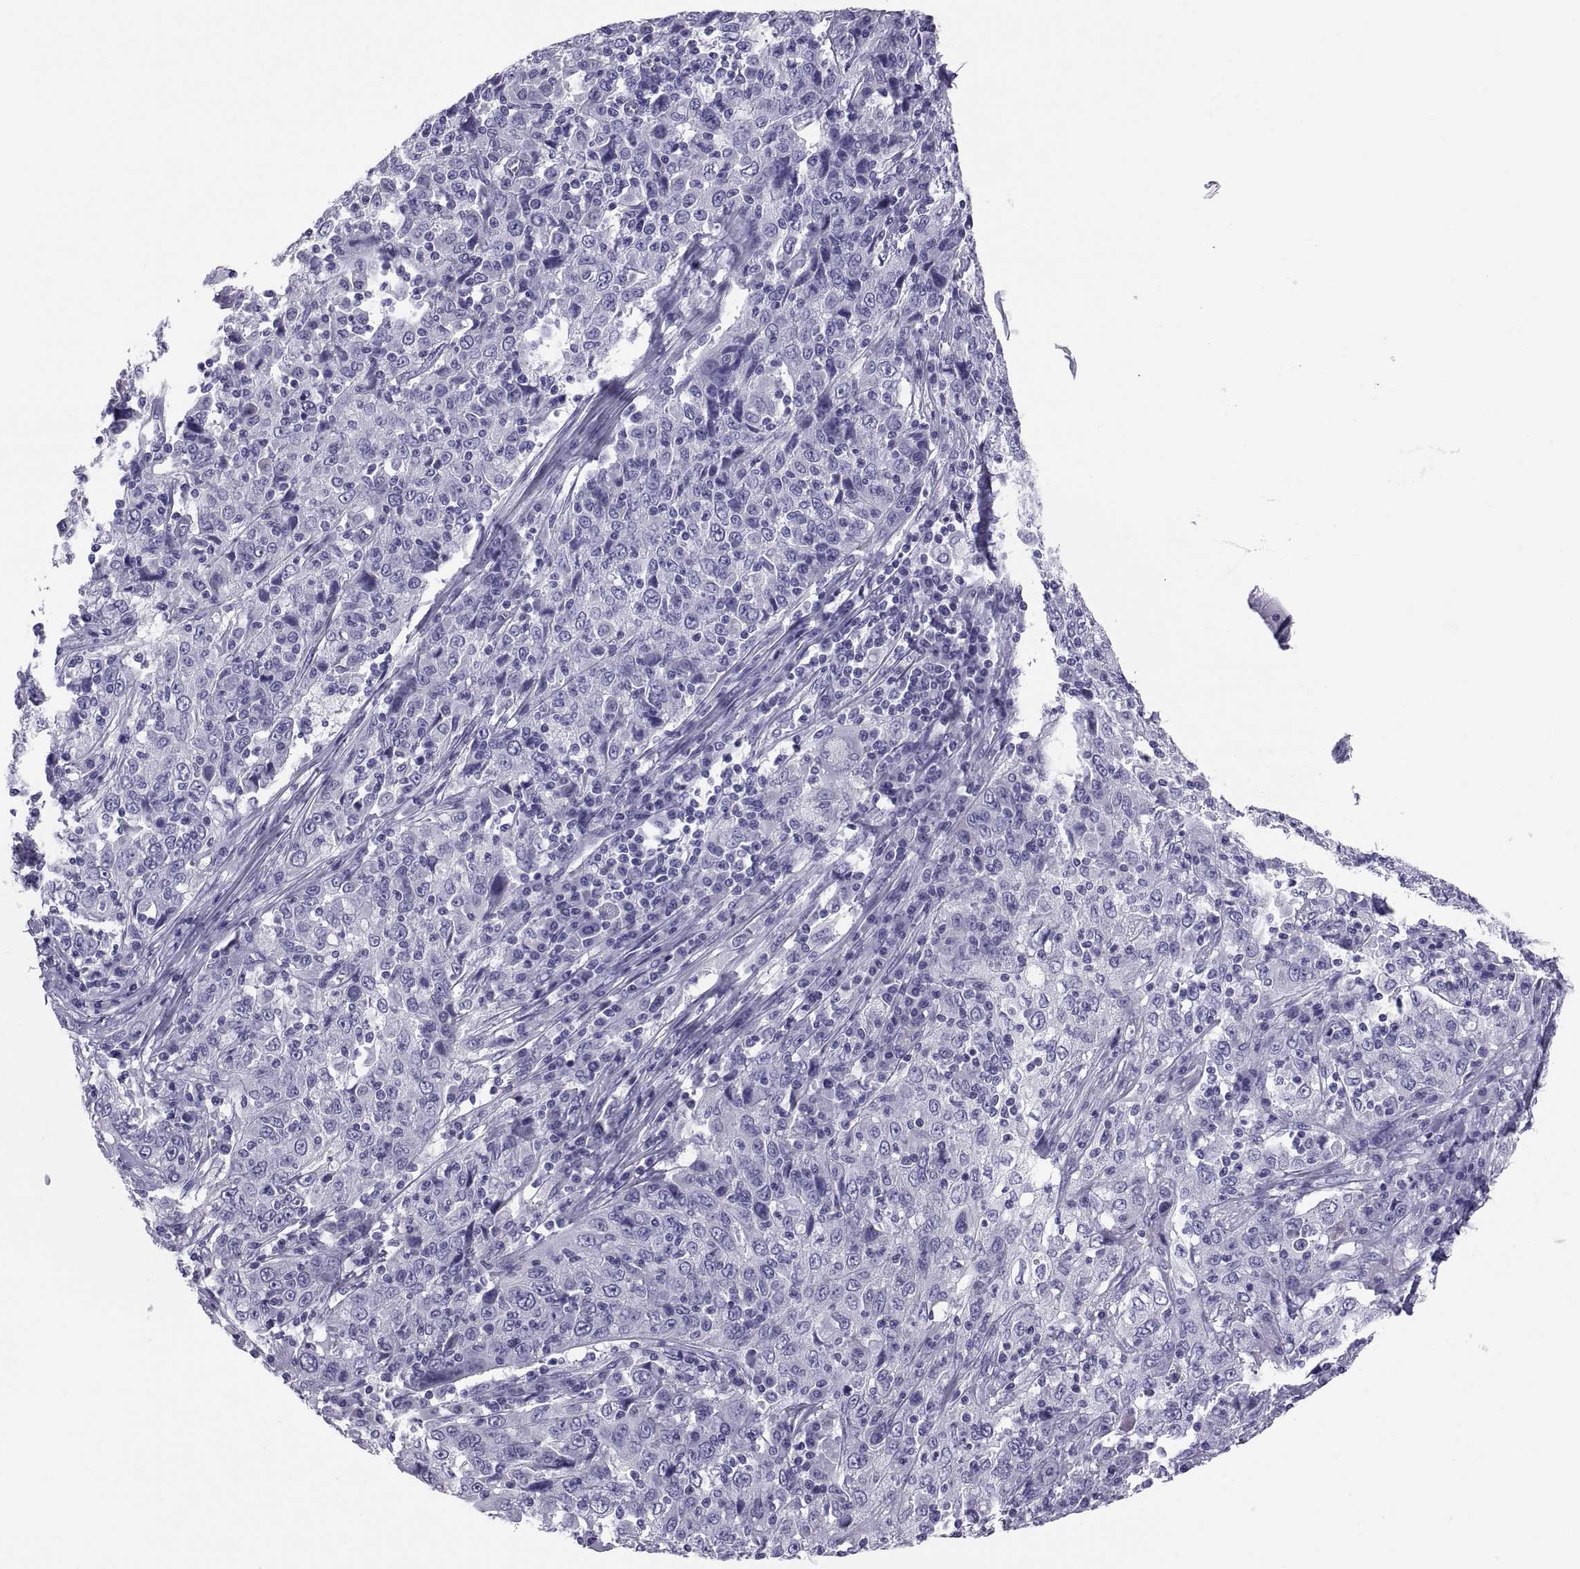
{"staining": {"intensity": "negative", "quantity": "none", "location": "none"}, "tissue": "cervical cancer", "cell_type": "Tumor cells", "image_type": "cancer", "snomed": [{"axis": "morphology", "description": "Squamous cell carcinoma, NOS"}, {"axis": "topography", "description": "Cervix"}], "caption": "Protein analysis of cervical cancer (squamous cell carcinoma) reveals no significant positivity in tumor cells.", "gene": "RNASE12", "patient": {"sex": "female", "age": 46}}